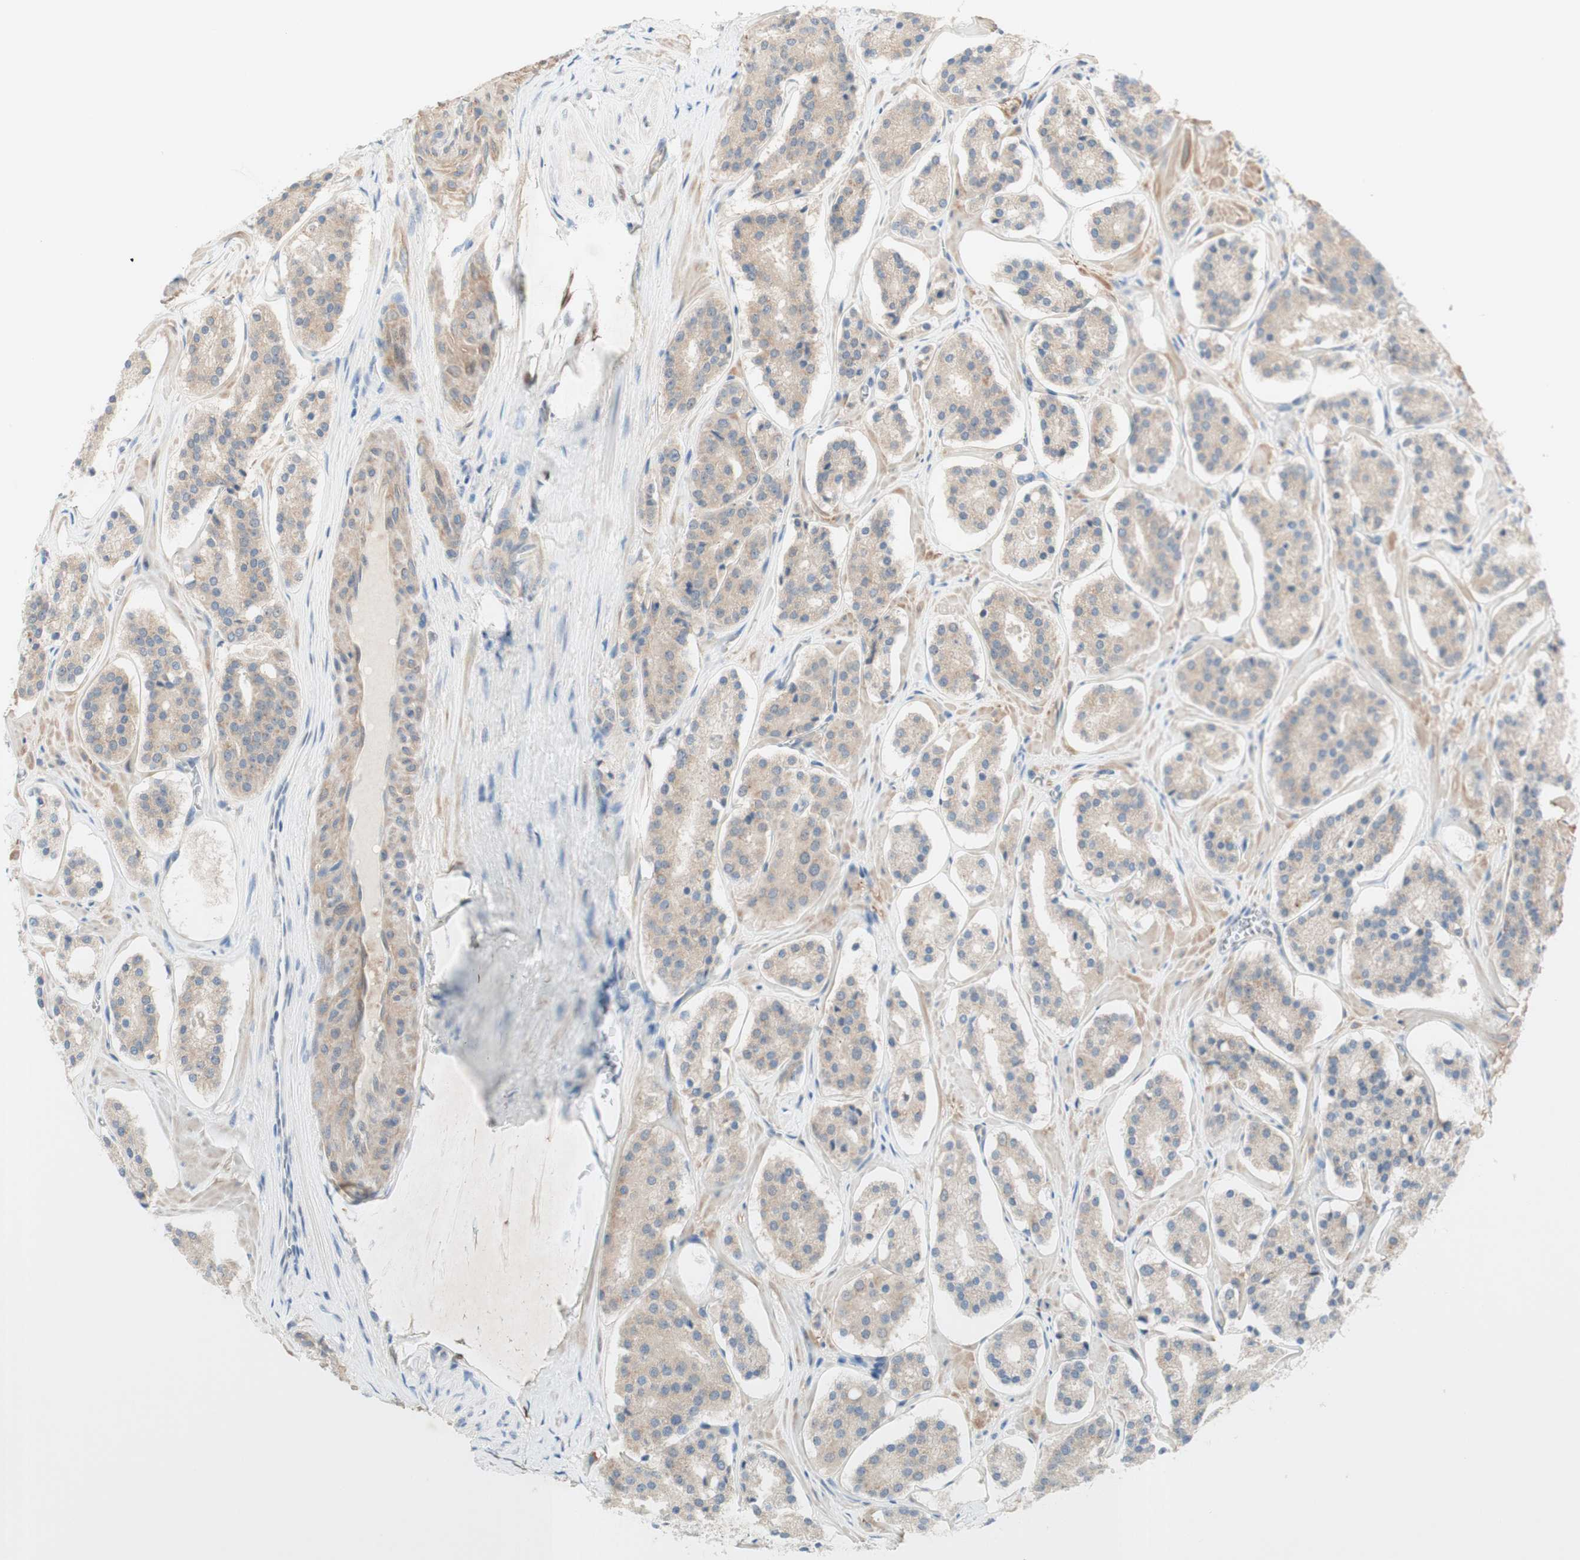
{"staining": {"intensity": "weak", "quantity": "25%-75%", "location": "cytoplasmic/membranous"}, "tissue": "prostate cancer", "cell_type": "Tumor cells", "image_type": "cancer", "snomed": [{"axis": "morphology", "description": "Adenocarcinoma, High grade"}, {"axis": "topography", "description": "Prostate"}], "caption": "Adenocarcinoma (high-grade) (prostate) was stained to show a protein in brown. There is low levels of weak cytoplasmic/membranous staining in approximately 25%-75% of tumor cells.", "gene": "RFNG", "patient": {"sex": "male", "age": 60}}